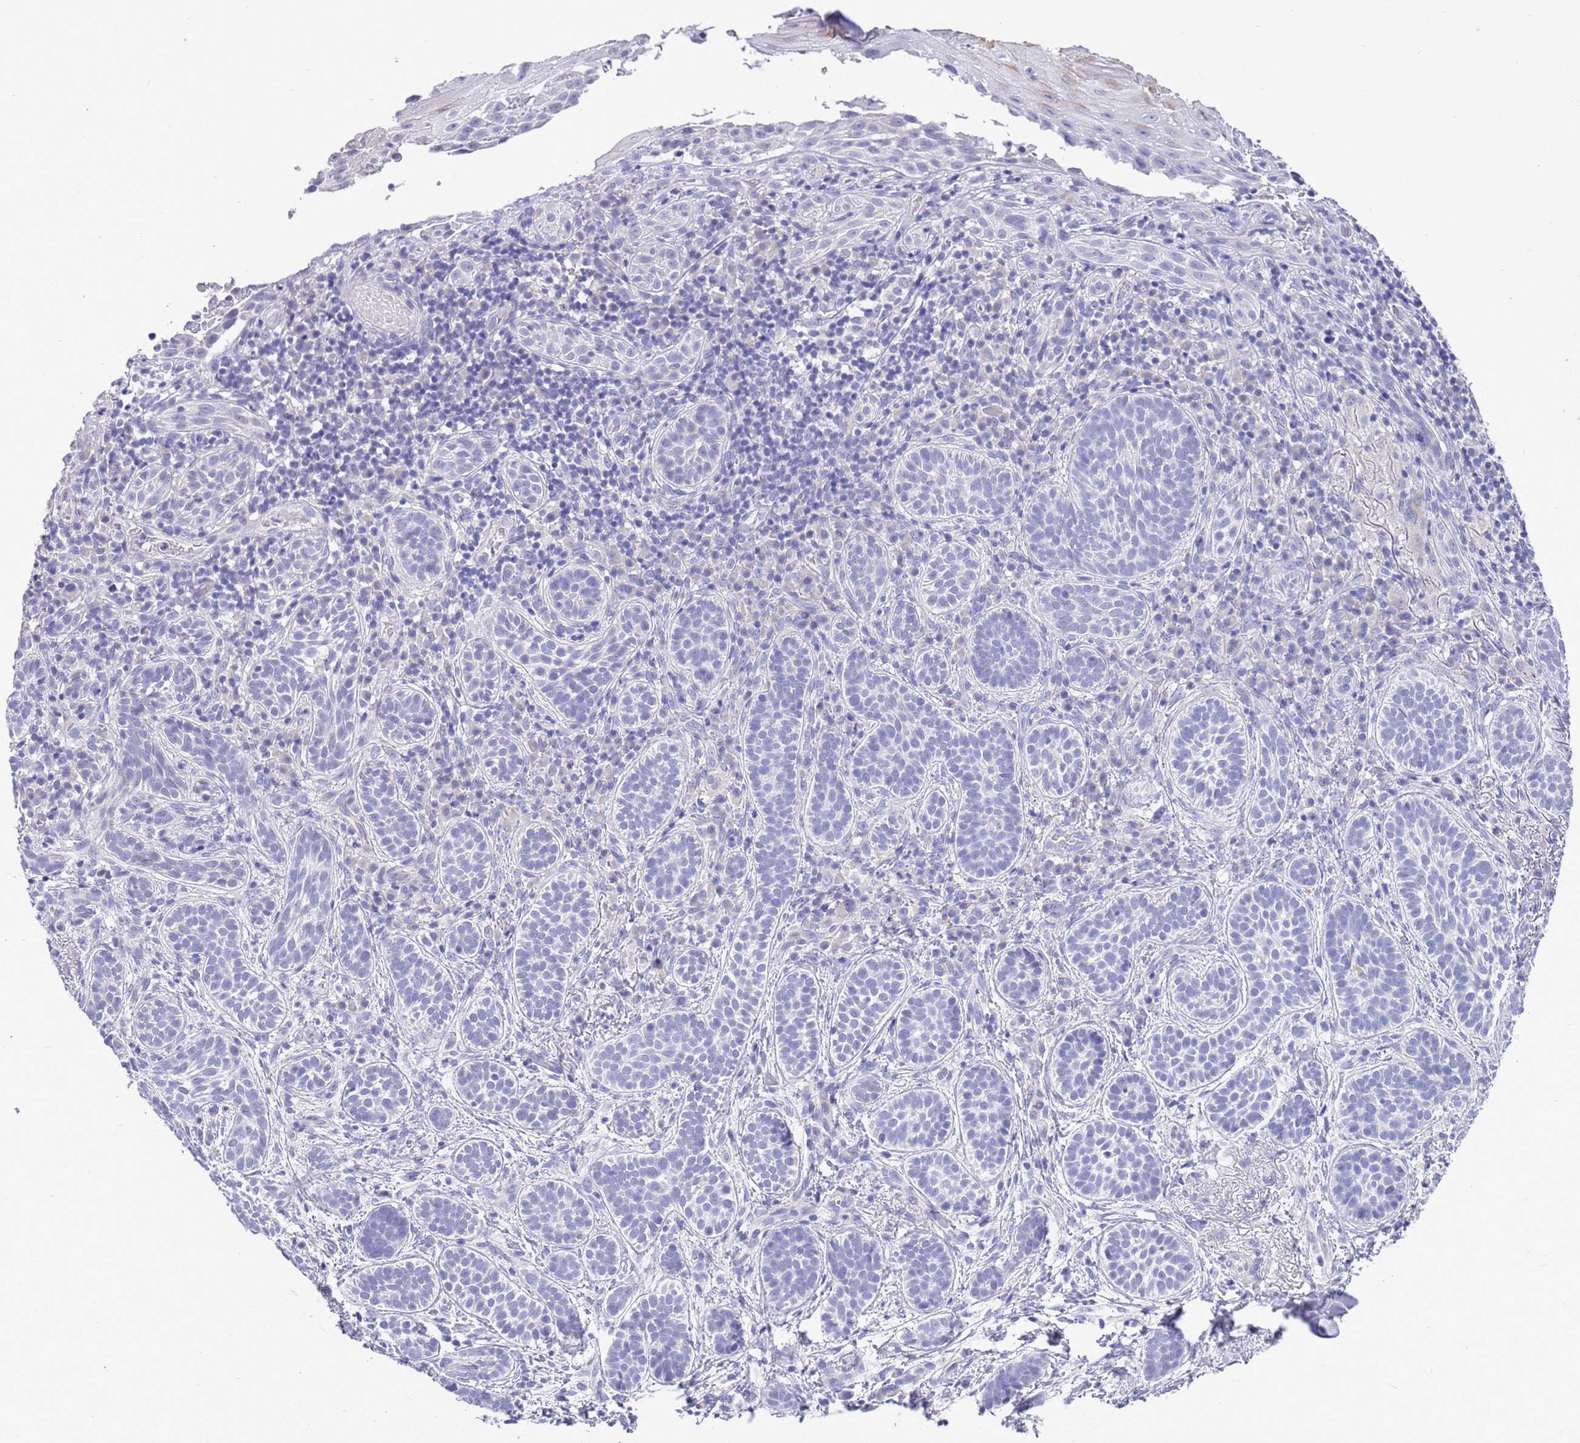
{"staining": {"intensity": "negative", "quantity": "none", "location": "none"}, "tissue": "skin cancer", "cell_type": "Tumor cells", "image_type": "cancer", "snomed": [{"axis": "morphology", "description": "Basal cell carcinoma"}, {"axis": "topography", "description": "Skin"}], "caption": "Immunohistochemistry histopathology image of neoplastic tissue: human skin cancer stained with DAB (3,3'-diaminobenzidine) shows no significant protein positivity in tumor cells.", "gene": "BRMS1L", "patient": {"sex": "male", "age": 71}}